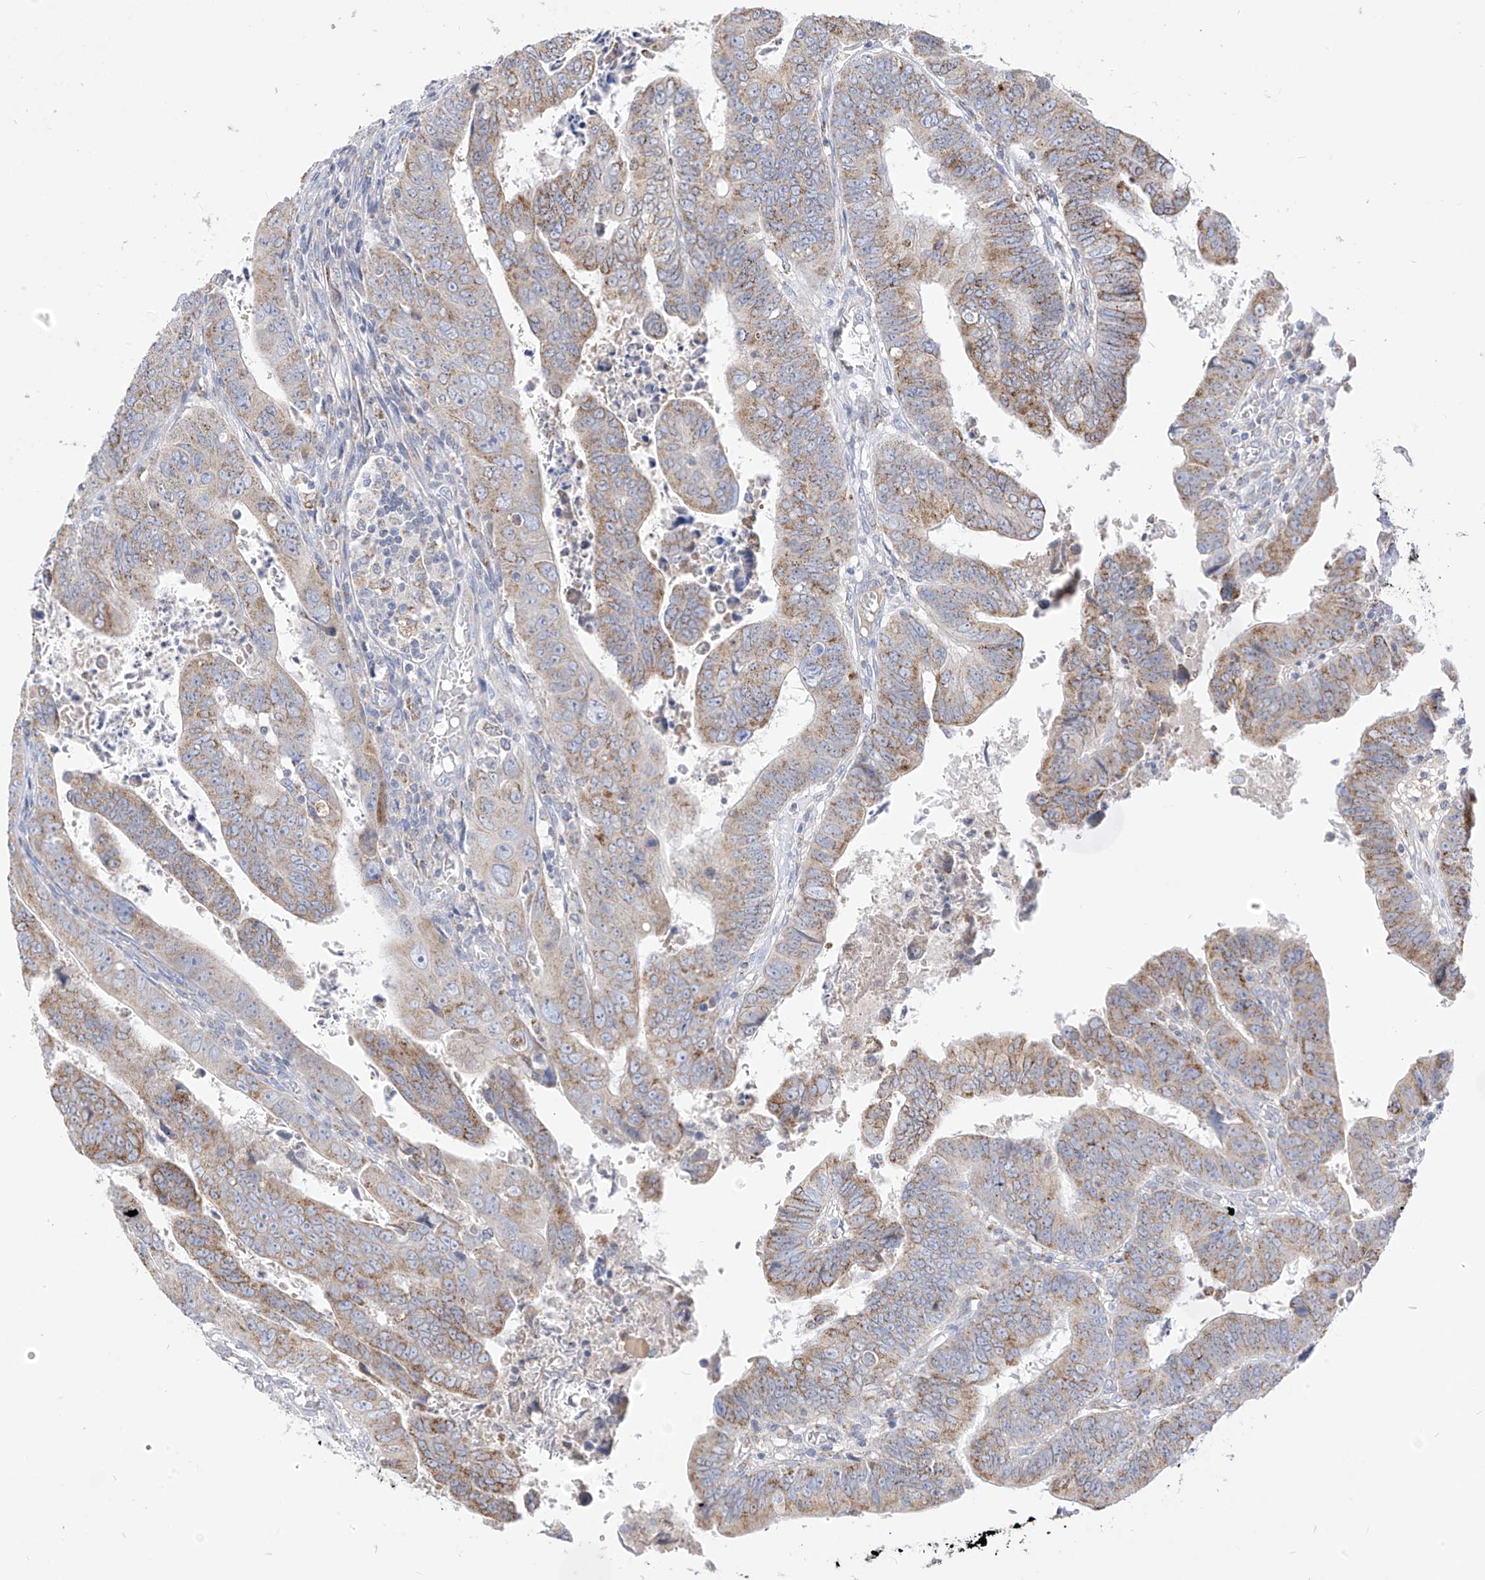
{"staining": {"intensity": "moderate", "quantity": ">75%", "location": "cytoplasmic/membranous"}, "tissue": "colorectal cancer", "cell_type": "Tumor cells", "image_type": "cancer", "snomed": [{"axis": "morphology", "description": "Normal tissue, NOS"}, {"axis": "morphology", "description": "Adenocarcinoma, NOS"}, {"axis": "topography", "description": "Rectum"}], "caption": "Adenocarcinoma (colorectal) stained for a protein demonstrates moderate cytoplasmic/membranous positivity in tumor cells.", "gene": "RASA2", "patient": {"sex": "female", "age": 65}}